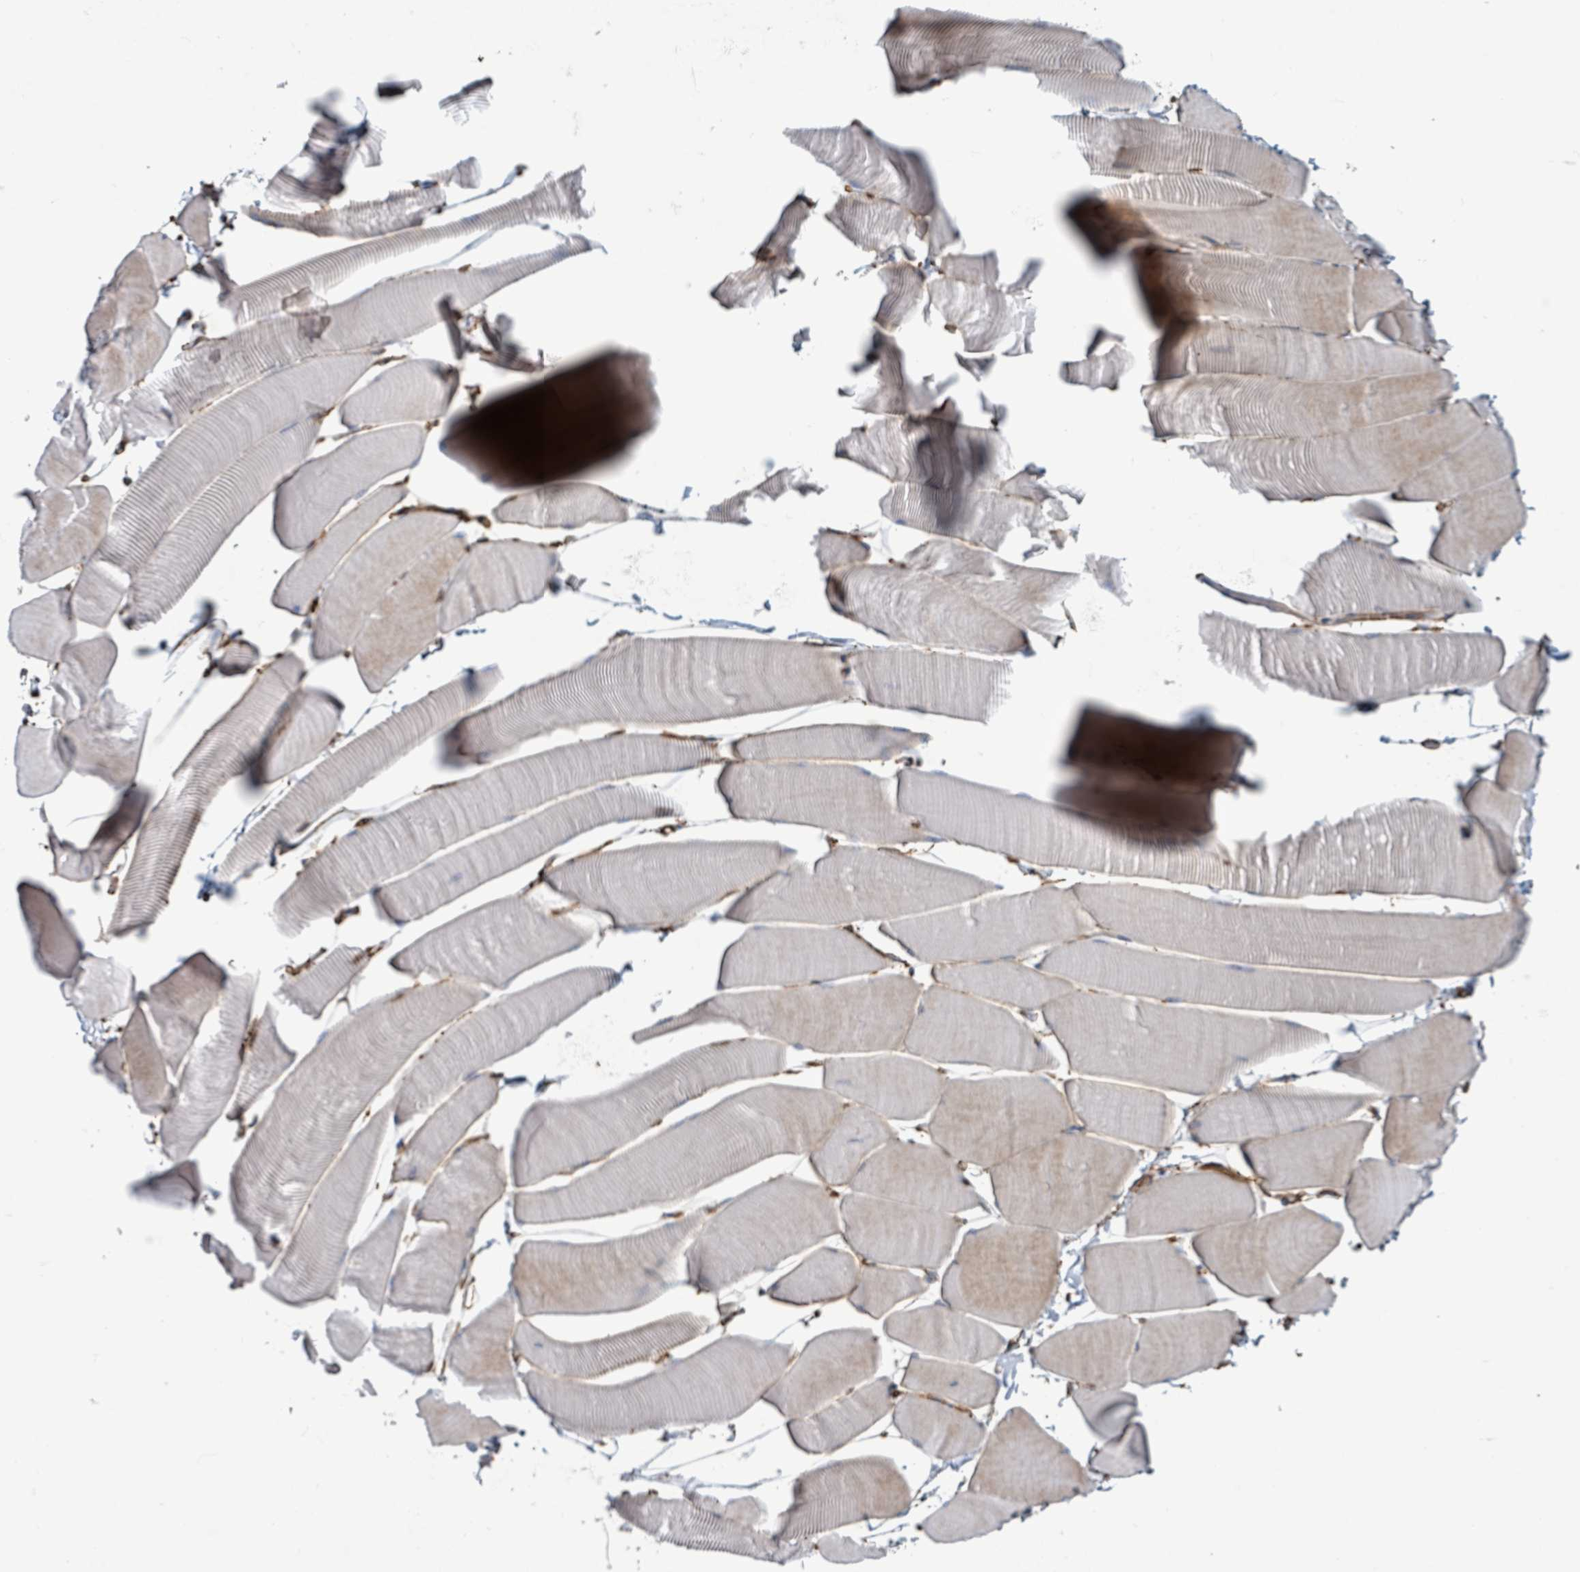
{"staining": {"intensity": "weak", "quantity": "<25%", "location": "cytoplasmic/membranous"}, "tissue": "skeletal muscle", "cell_type": "Myocytes", "image_type": "normal", "snomed": [{"axis": "morphology", "description": "Normal tissue, NOS"}, {"axis": "topography", "description": "Skeletal muscle"}], "caption": "Photomicrograph shows no protein expression in myocytes of unremarkable skeletal muscle. (Brightfield microscopy of DAB (3,3'-diaminobenzidine) IHC at high magnification).", "gene": "LDOC1", "patient": {"sex": "male", "age": 25}}